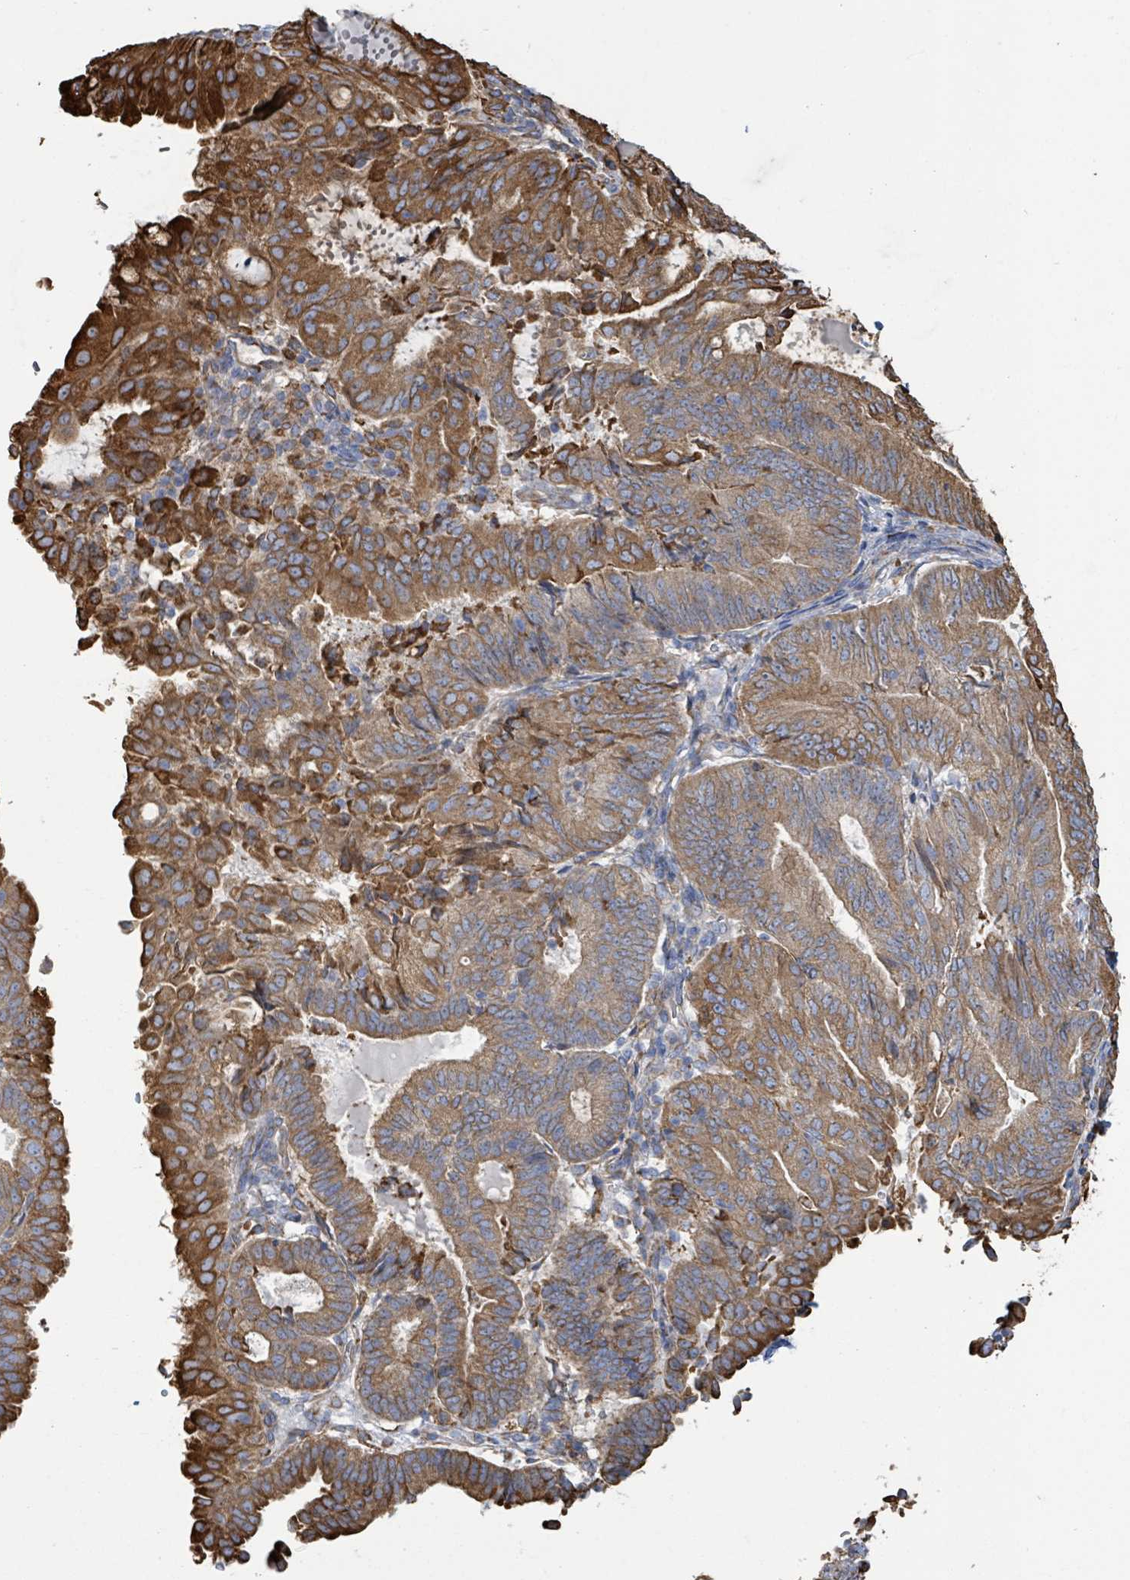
{"staining": {"intensity": "strong", "quantity": ">75%", "location": "cytoplasmic/membranous"}, "tissue": "endometrial cancer", "cell_type": "Tumor cells", "image_type": "cancer", "snomed": [{"axis": "morphology", "description": "Adenocarcinoma, NOS"}, {"axis": "topography", "description": "Endometrium"}], "caption": "Protein staining of adenocarcinoma (endometrial) tissue demonstrates strong cytoplasmic/membranous staining in approximately >75% of tumor cells.", "gene": "RFPL4A", "patient": {"sex": "female", "age": 70}}